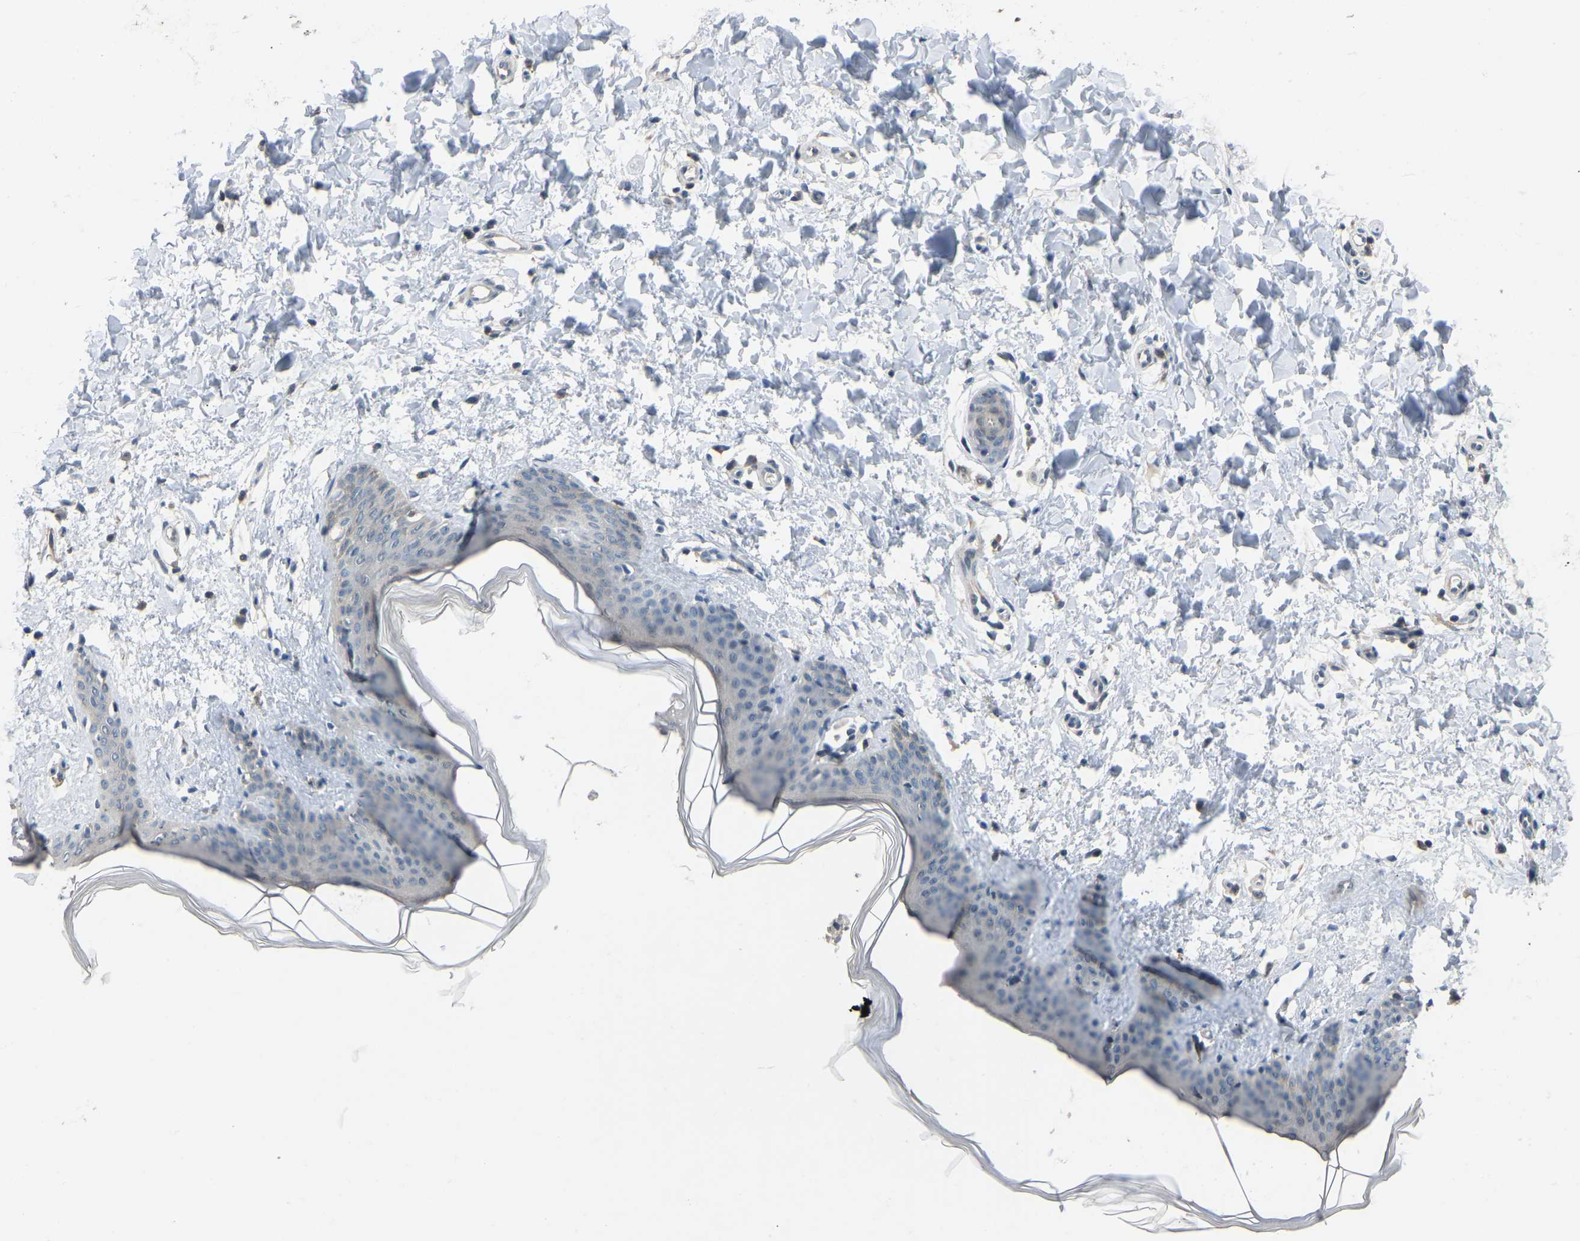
{"staining": {"intensity": "weak", "quantity": ">75%", "location": "cytoplasmic/membranous"}, "tissue": "skin", "cell_type": "Fibroblasts", "image_type": "normal", "snomed": [{"axis": "morphology", "description": "Normal tissue, NOS"}, {"axis": "topography", "description": "Skin"}], "caption": "Immunohistochemistry (IHC) image of normal skin: human skin stained using immunohistochemistry displays low levels of weak protein expression localized specifically in the cytoplasmic/membranous of fibroblasts, appearing as a cytoplasmic/membranous brown color.", "gene": "CDK2AP1", "patient": {"sex": "female", "age": 17}}